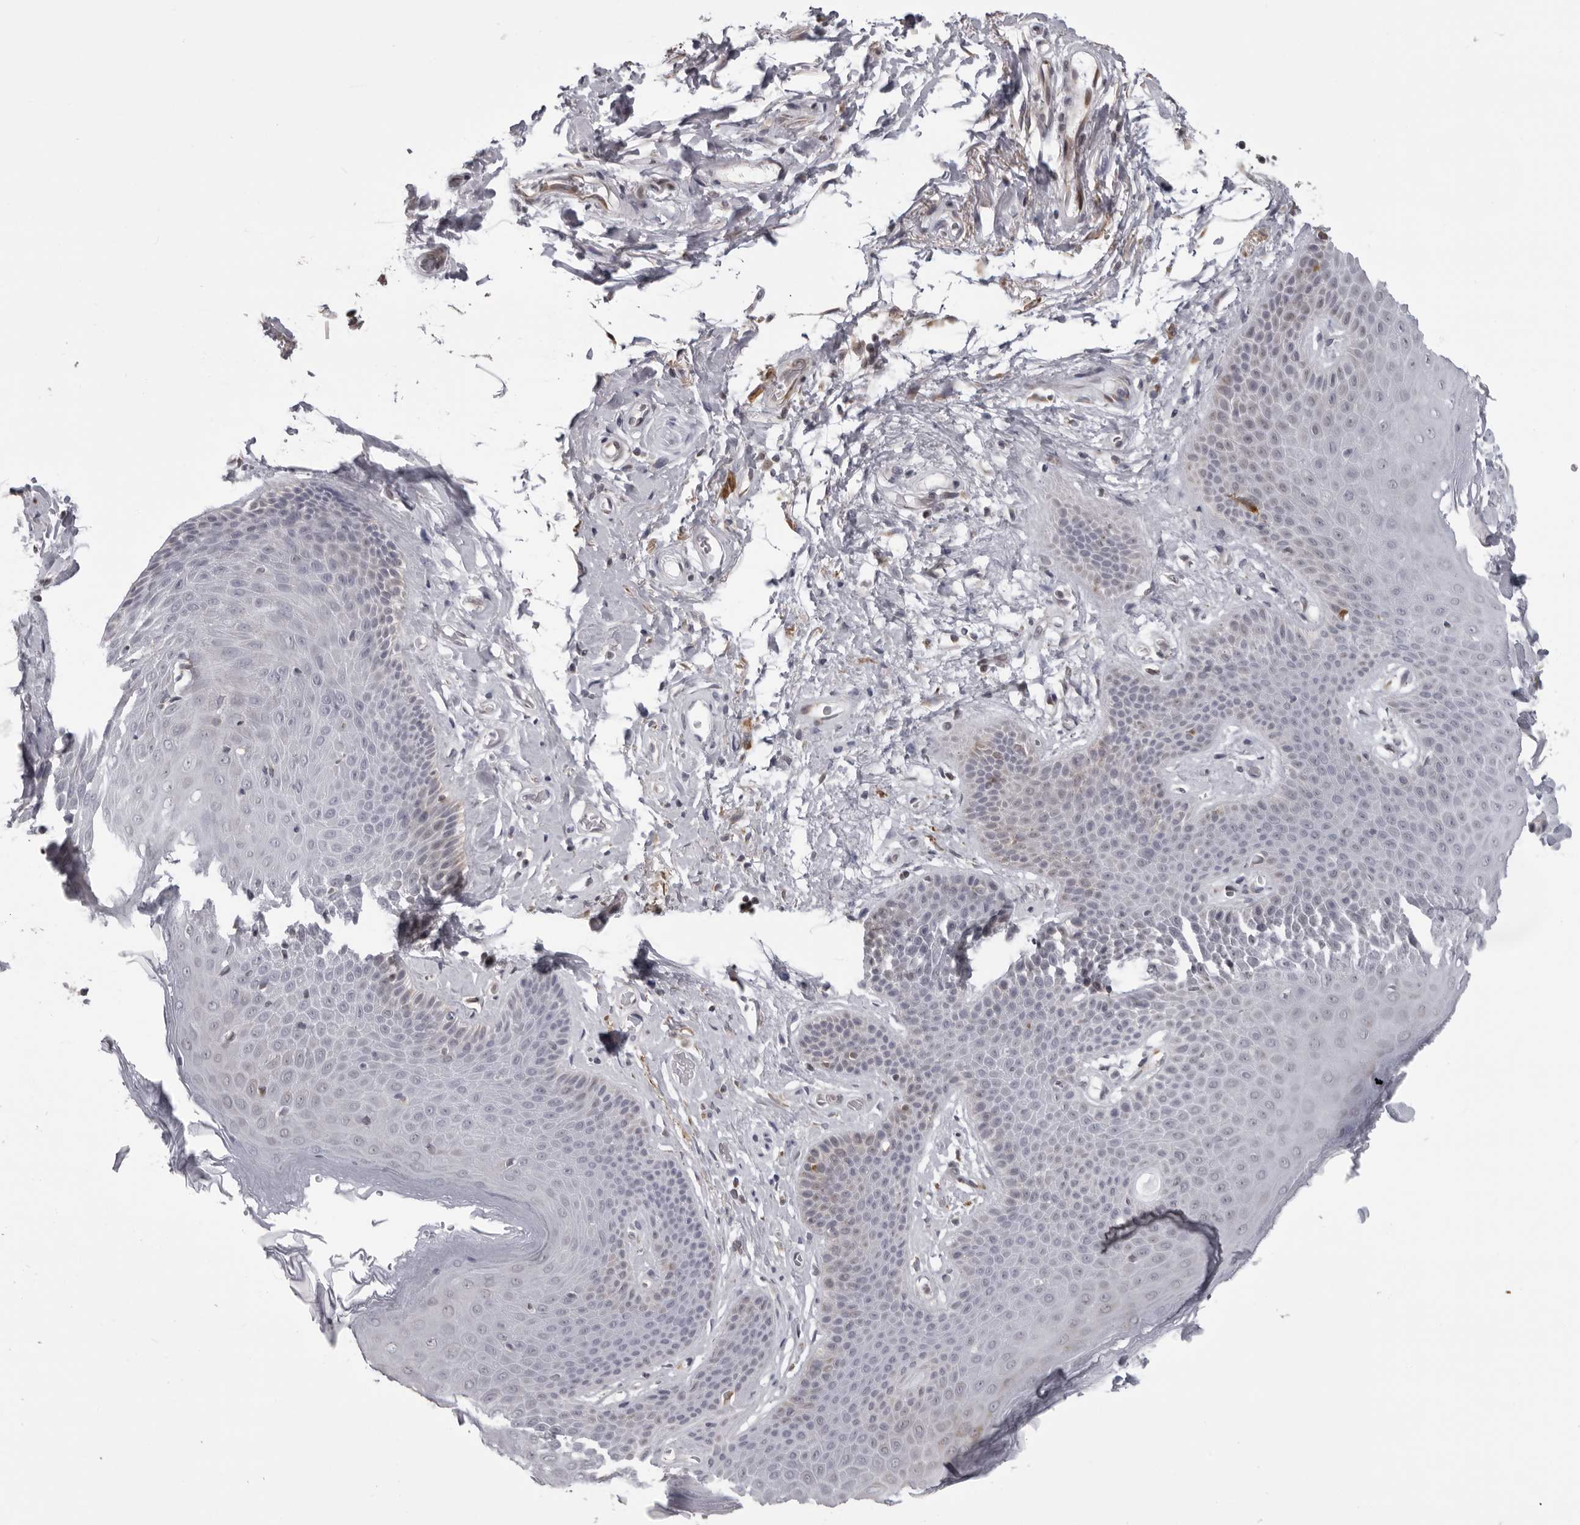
{"staining": {"intensity": "moderate", "quantity": "<25%", "location": "cytoplasmic/membranous"}, "tissue": "skin", "cell_type": "Epidermal cells", "image_type": "normal", "snomed": [{"axis": "morphology", "description": "Normal tissue, NOS"}, {"axis": "topography", "description": "Anal"}], "caption": "Protein analysis of unremarkable skin displays moderate cytoplasmic/membranous expression in about <25% of epidermal cells. (DAB (3,3'-diaminobenzidine) IHC with brightfield microscopy, high magnification).", "gene": "RTCA", "patient": {"sex": "male", "age": 74}}